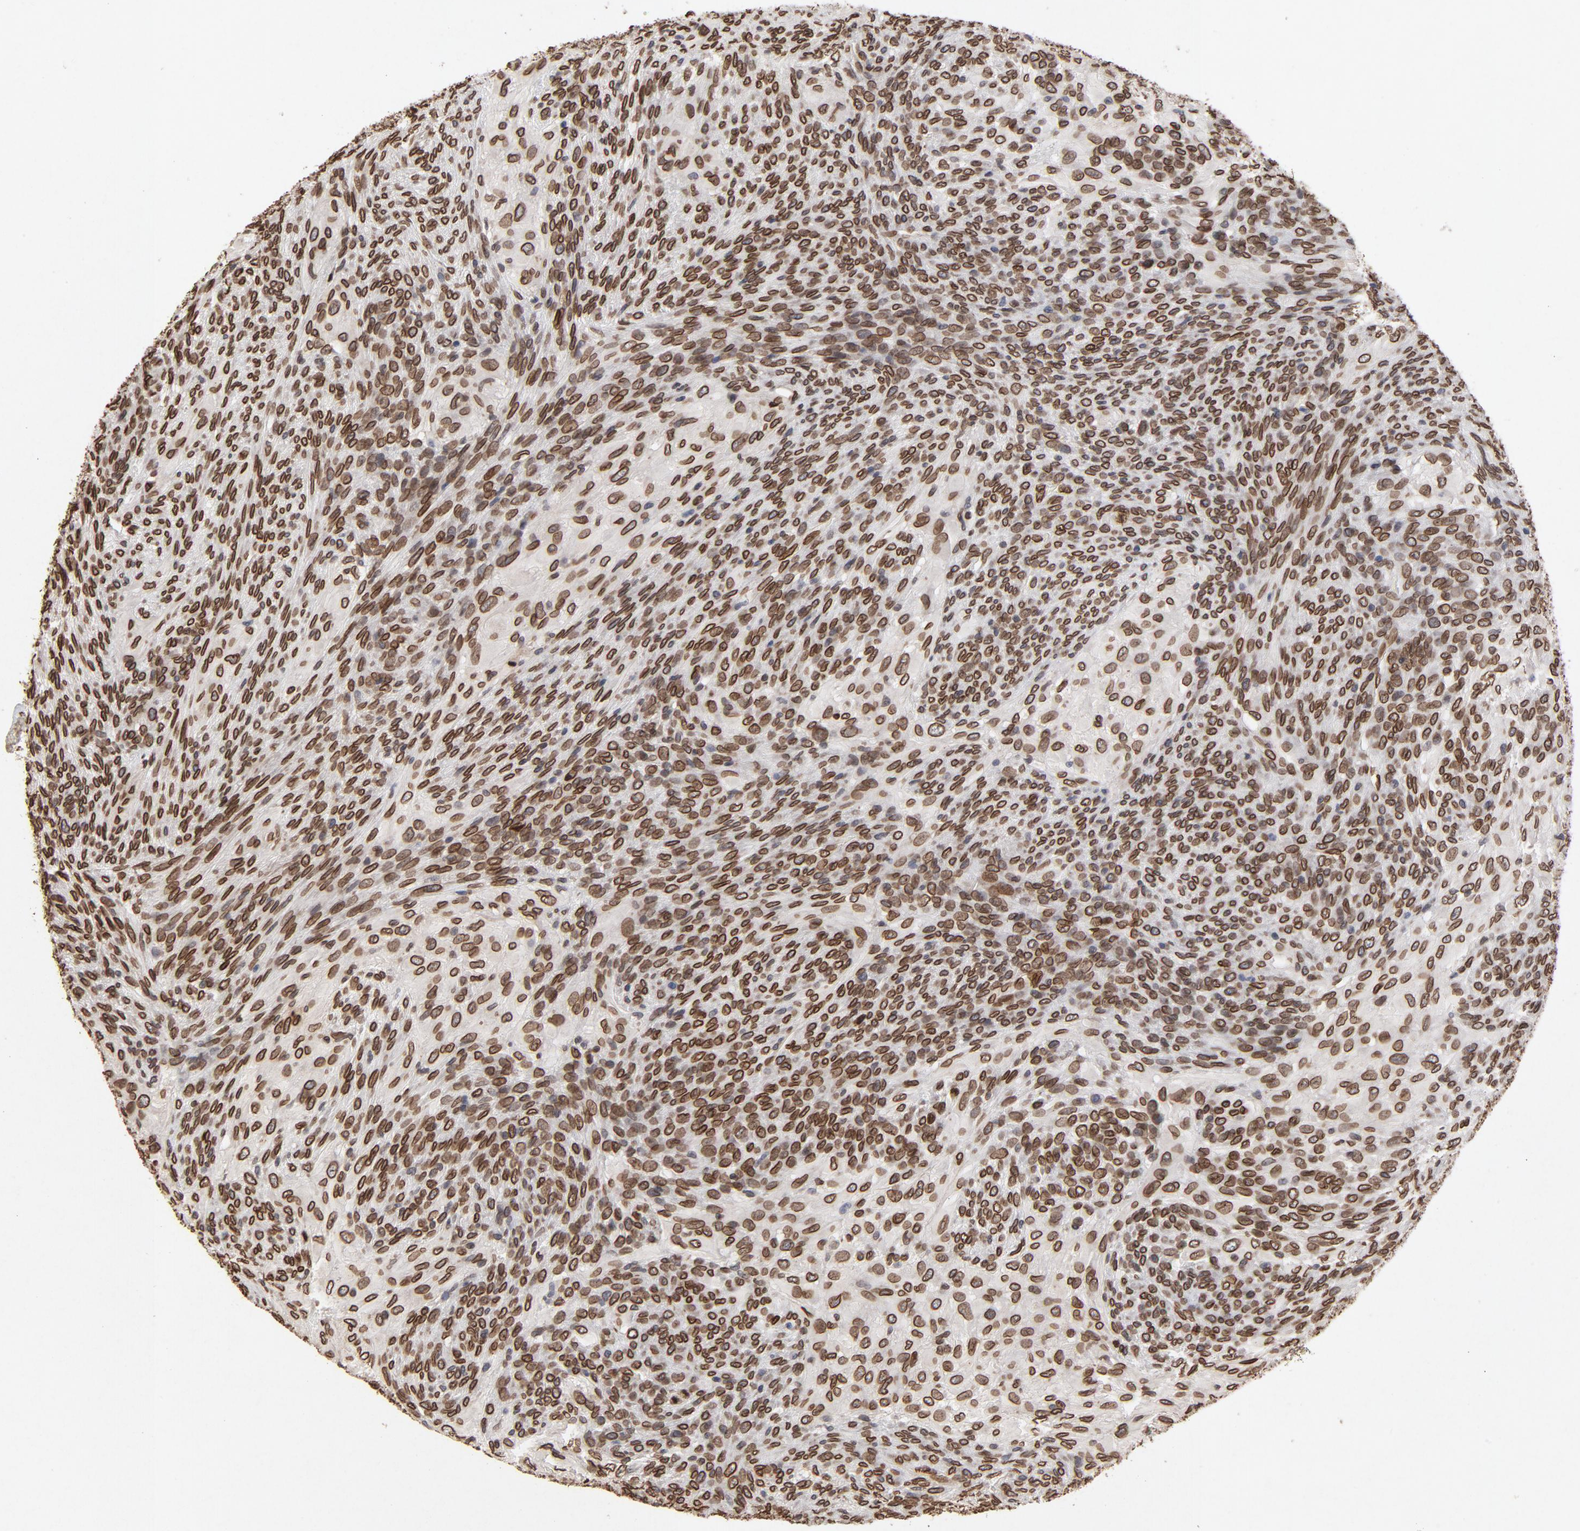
{"staining": {"intensity": "strong", "quantity": ">75%", "location": "cytoplasmic/membranous,nuclear"}, "tissue": "glioma", "cell_type": "Tumor cells", "image_type": "cancer", "snomed": [{"axis": "morphology", "description": "Glioma, malignant, High grade"}, {"axis": "topography", "description": "Cerebral cortex"}], "caption": "Protein staining demonstrates strong cytoplasmic/membranous and nuclear expression in approximately >75% of tumor cells in glioma. Nuclei are stained in blue.", "gene": "LMNA", "patient": {"sex": "female", "age": 55}}